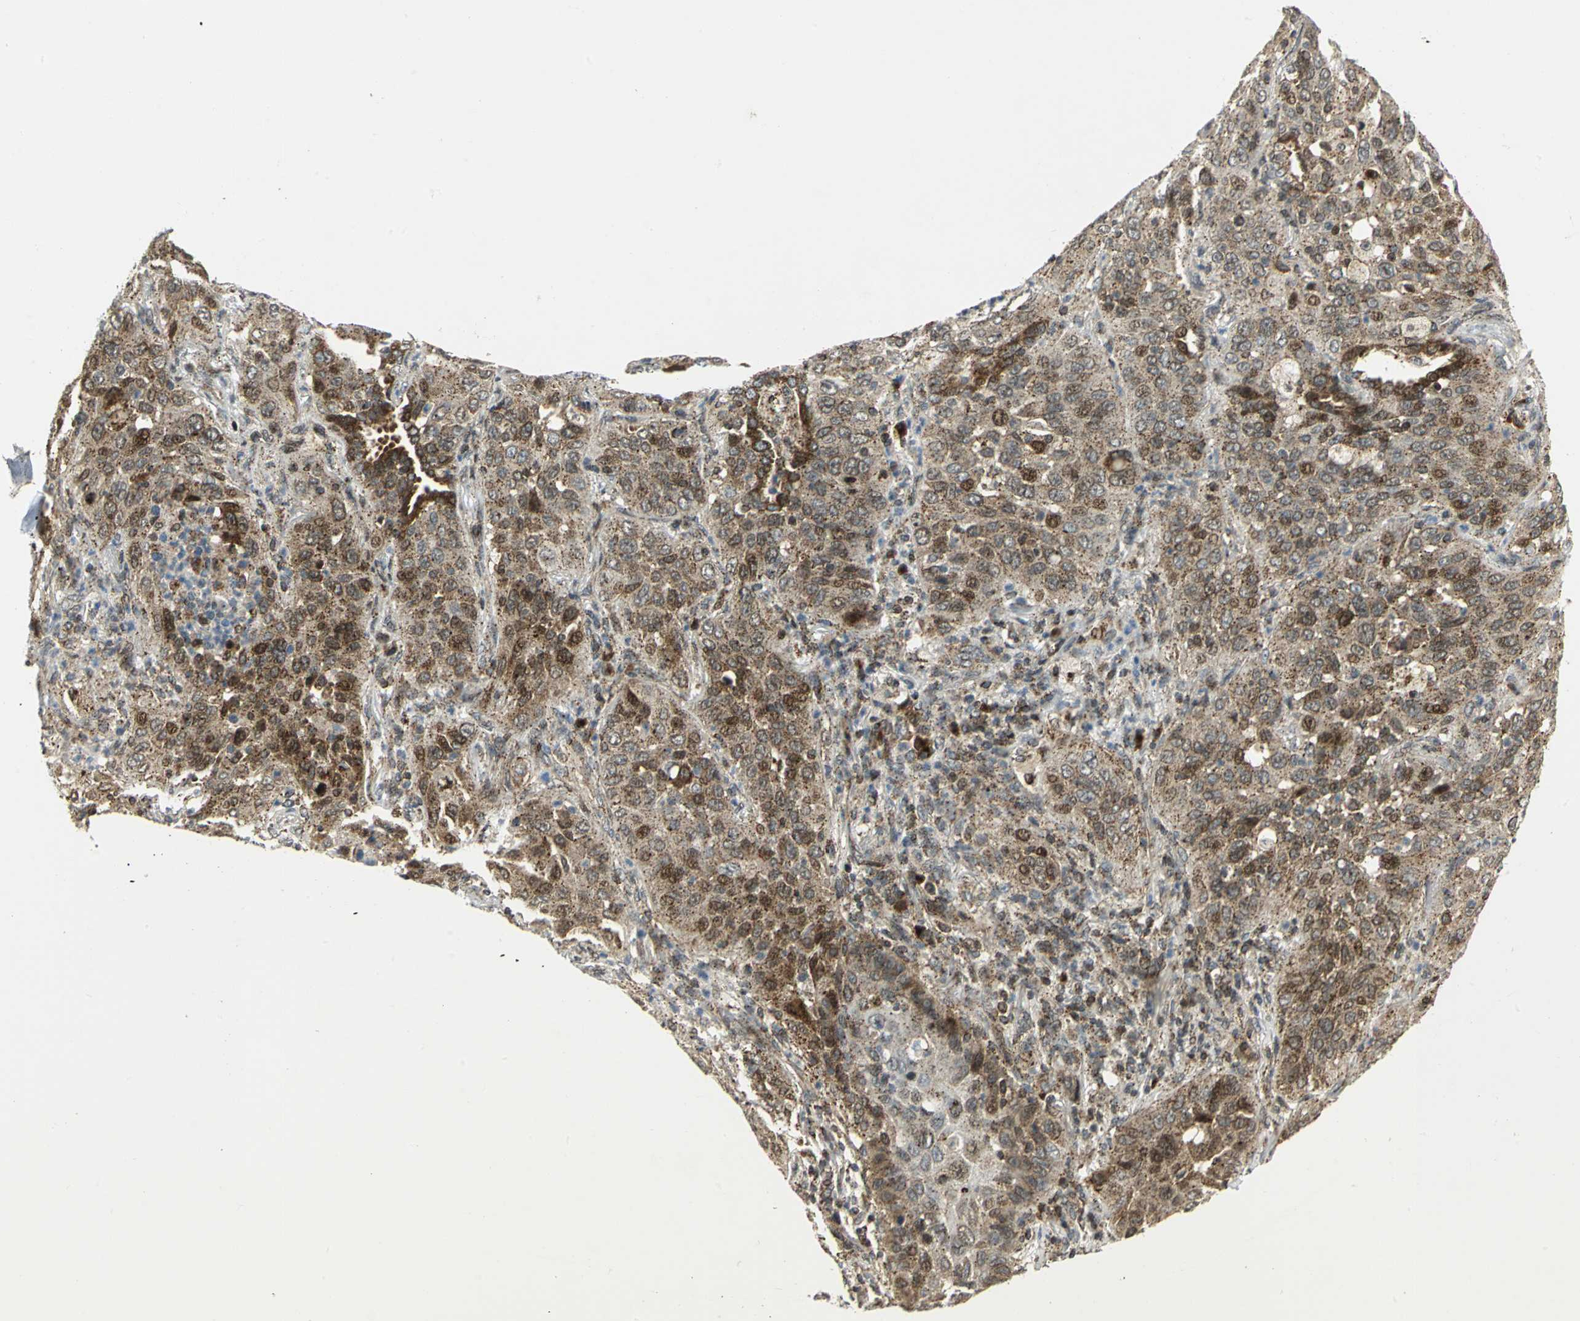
{"staining": {"intensity": "moderate", "quantity": ">75%", "location": "cytoplasmic/membranous,nuclear"}, "tissue": "lung cancer", "cell_type": "Tumor cells", "image_type": "cancer", "snomed": [{"axis": "morphology", "description": "Squamous cell carcinoma, NOS"}, {"axis": "topography", "description": "Lung"}], "caption": "Tumor cells exhibit moderate cytoplasmic/membranous and nuclear positivity in about >75% of cells in squamous cell carcinoma (lung).", "gene": "ATP6V1A", "patient": {"sex": "female", "age": 67}}